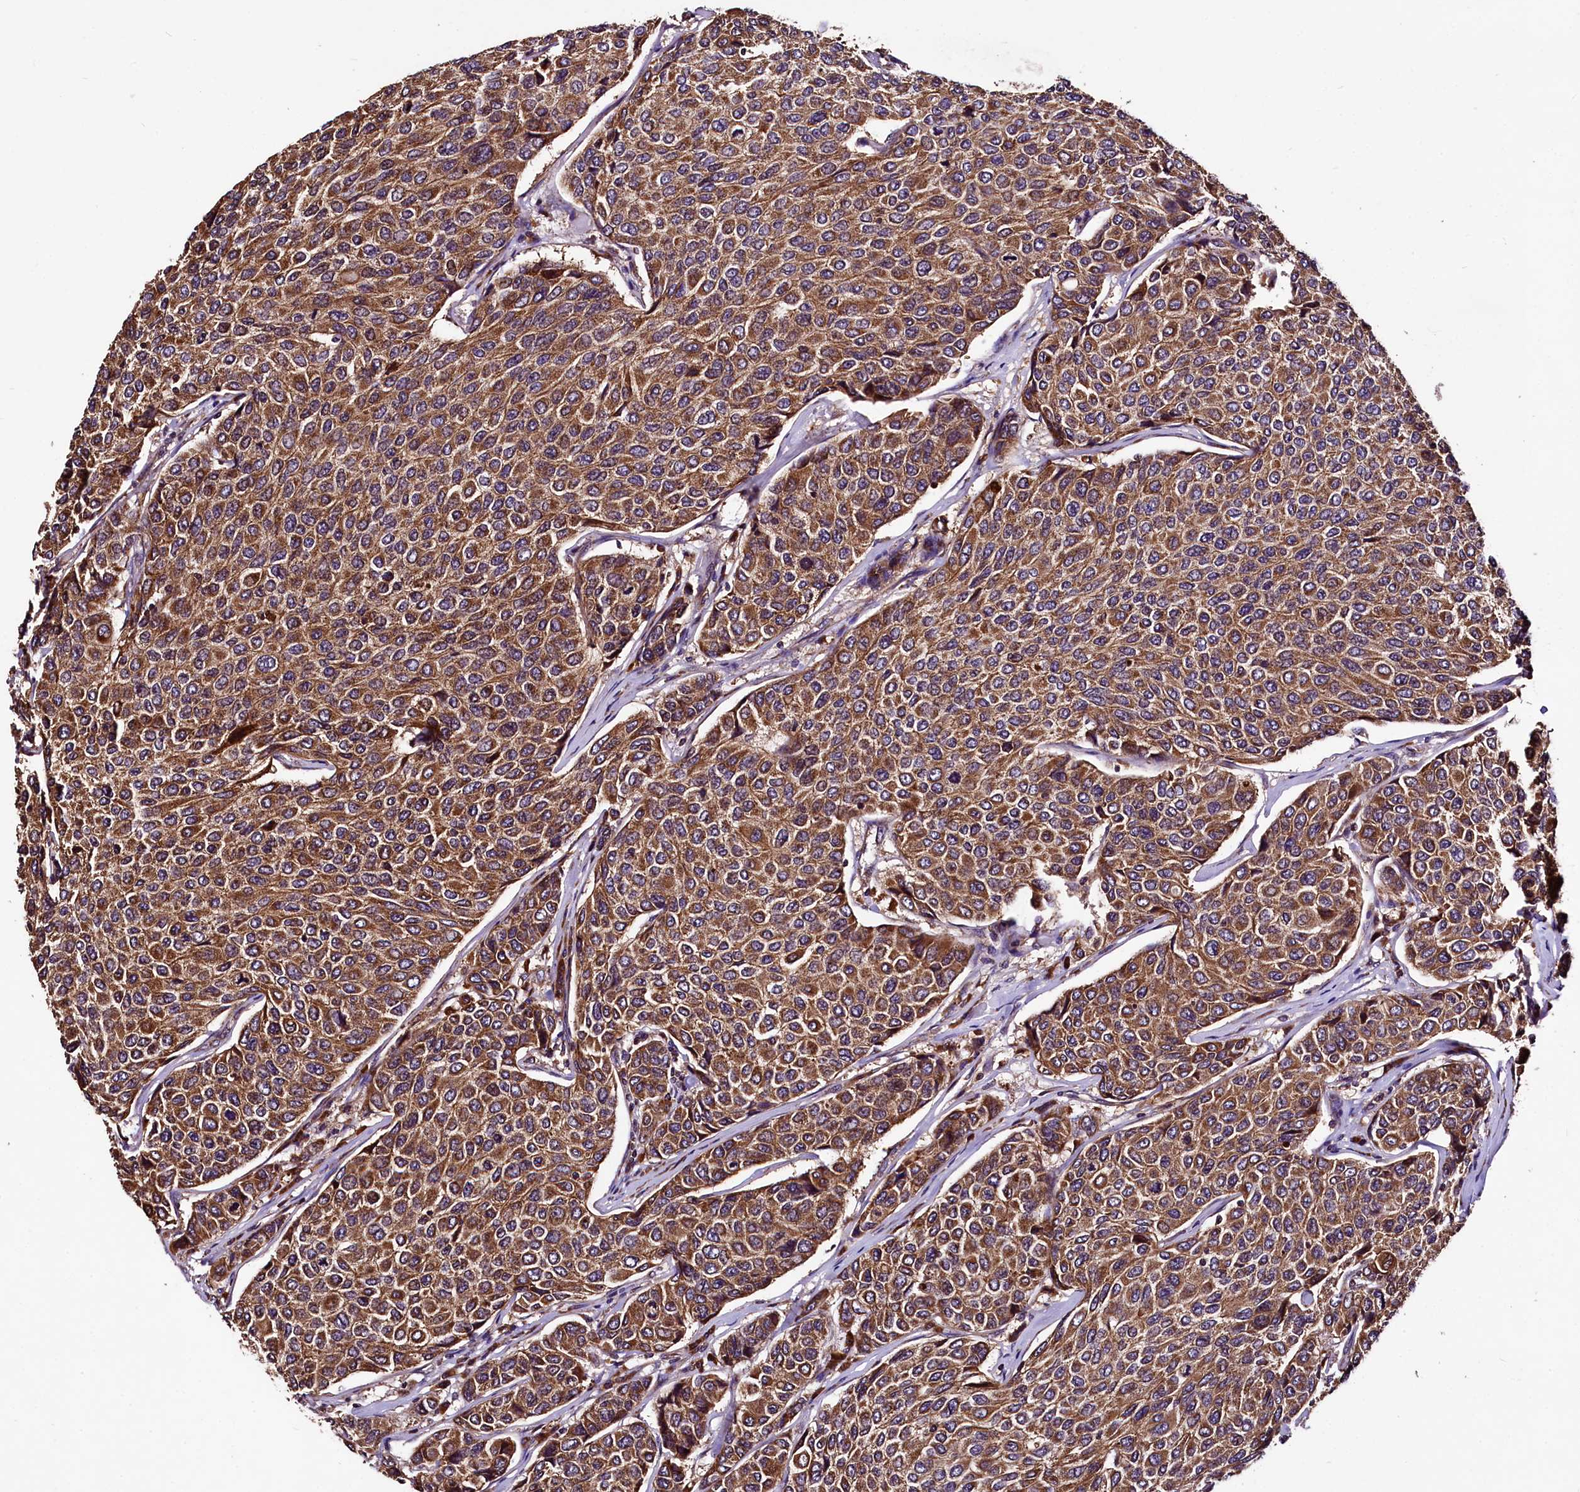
{"staining": {"intensity": "moderate", "quantity": ">75%", "location": "cytoplasmic/membranous"}, "tissue": "breast cancer", "cell_type": "Tumor cells", "image_type": "cancer", "snomed": [{"axis": "morphology", "description": "Duct carcinoma"}, {"axis": "topography", "description": "Breast"}], "caption": "Breast cancer was stained to show a protein in brown. There is medium levels of moderate cytoplasmic/membranous staining in about >75% of tumor cells.", "gene": "LRSAM1", "patient": {"sex": "female", "age": 55}}